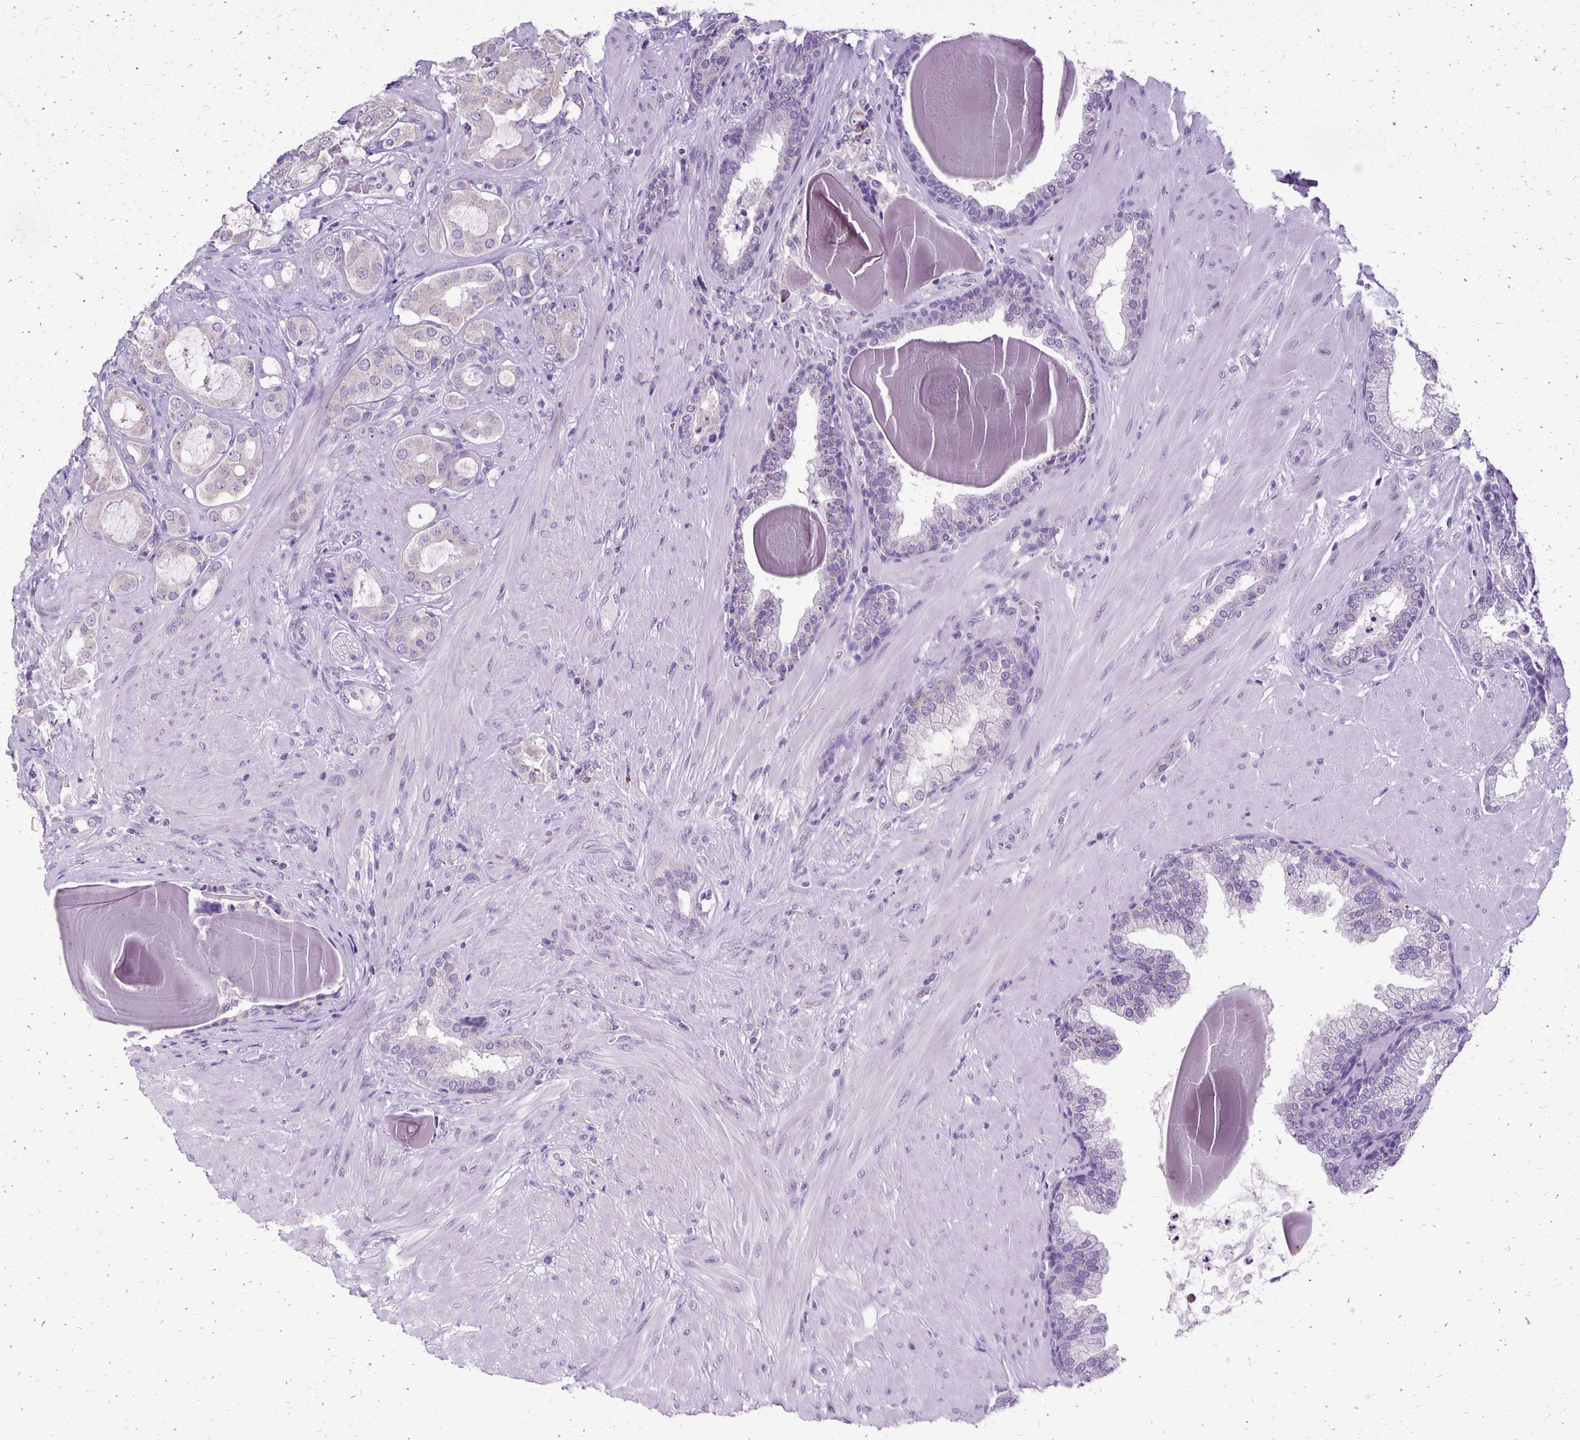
{"staining": {"intensity": "negative", "quantity": "none", "location": "none"}, "tissue": "prostate cancer", "cell_type": "Tumor cells", "image_type": "cancer", "snomed": [{"axis": "morphology", "description": "Adenocarcinoma, Low grade"}, {"axis": "topography", "description": "Prostate"}], "caption": "Tumor cells are negative for brown protein staining in prostate adenocarcinoma (low-grade).", "gene": "ANKRD45", "patient": {"sex": "male", "age": 57}}